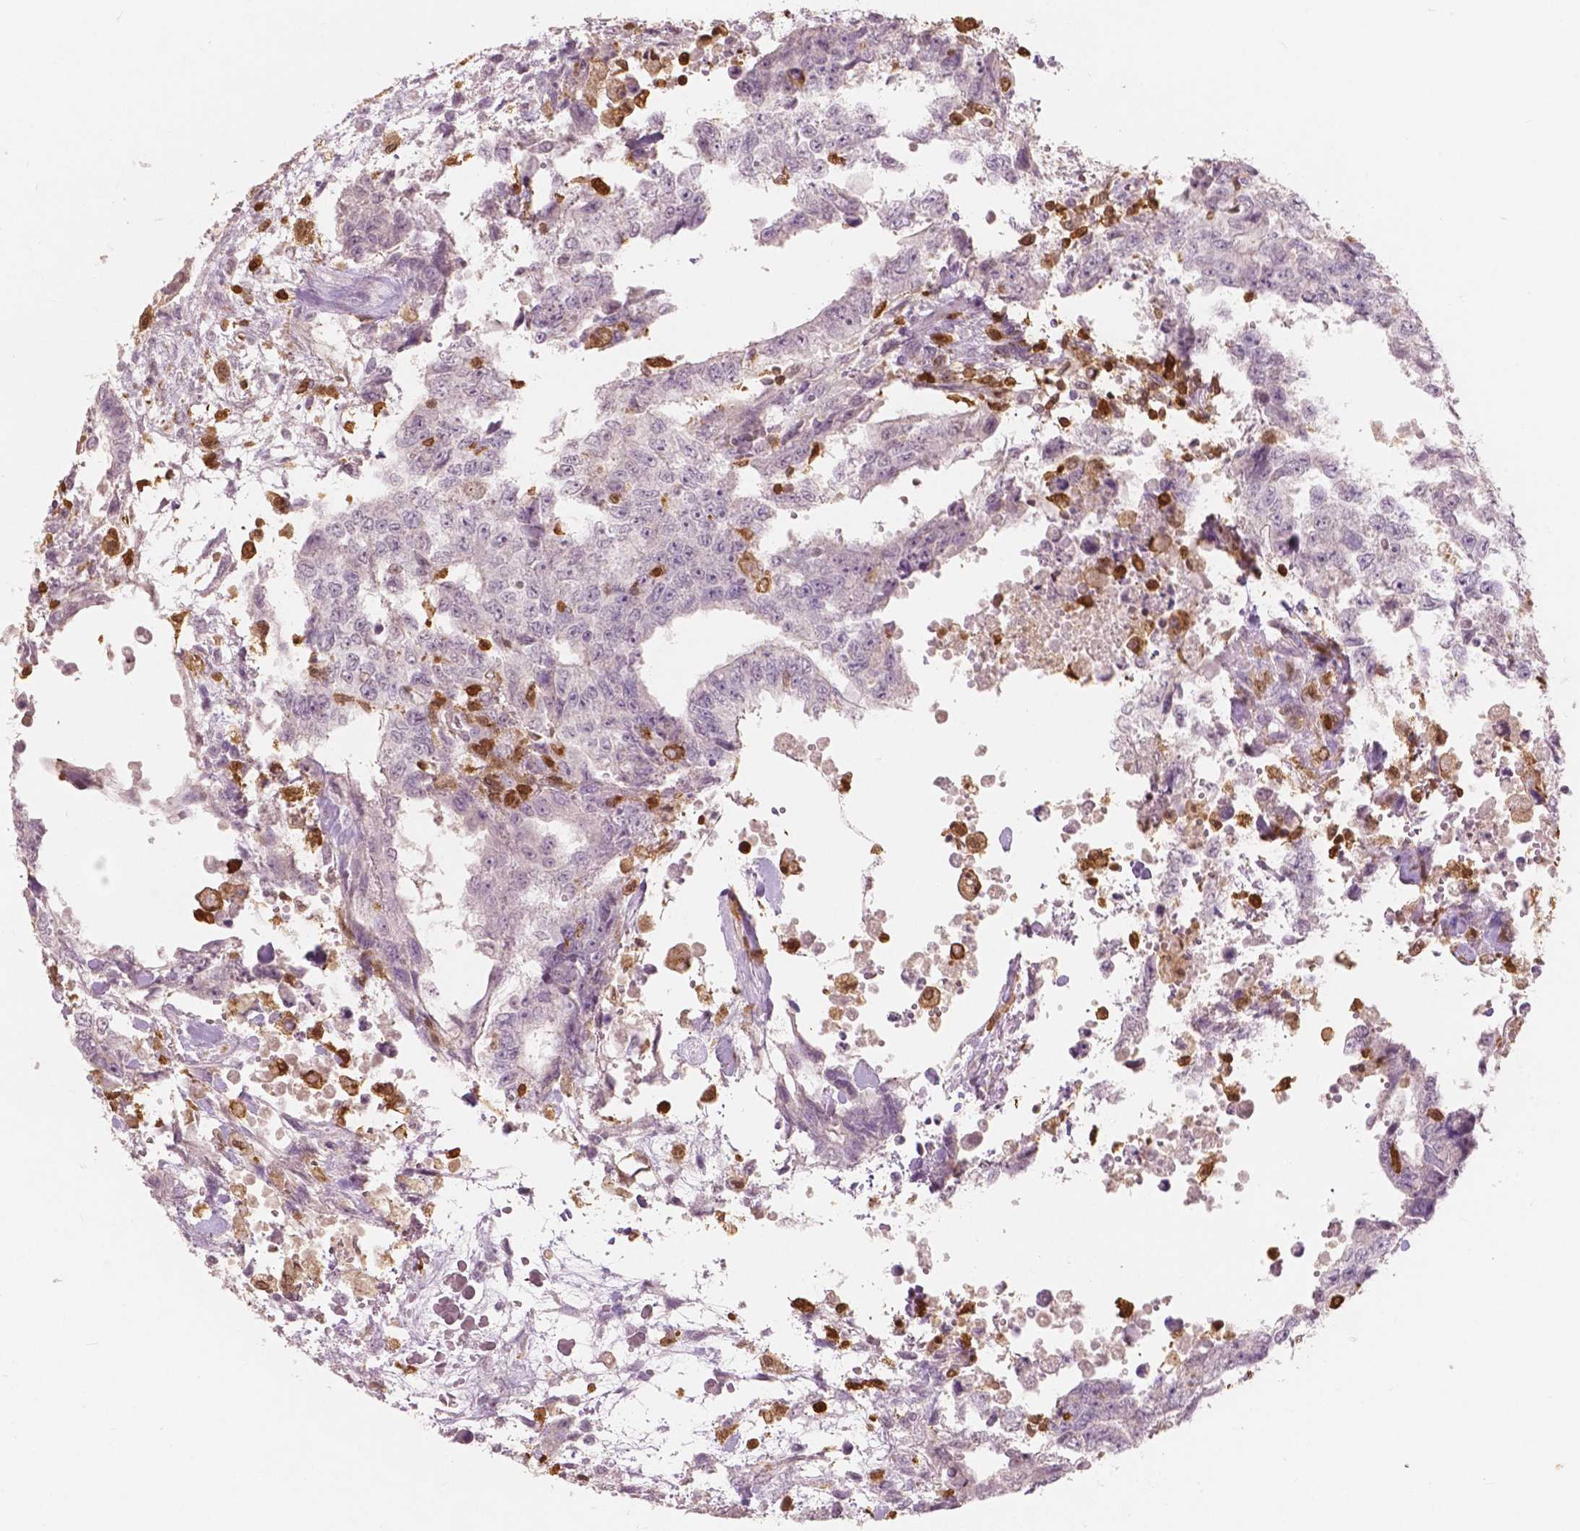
{"staining": {"intensity": "negative", "quantity": "none", "location": "none"}, "tissue": "testis cancer", "cell_type": "Tumor cells", "image_type": "cancer", "snomed": [{"axis": "morphology", "description": "Carcinoma, Embryonal, NOS"}, {"axis": "topography", "description": "Testis"}], "caption": "IHC photomicrograph of neoplastic tissue: testis cancer (embryonal carcinoma) stained with DAB exhibits no significant protein positivity in tumor cells.", "gene": "S100A4", "patient": {"sex": "male", "age": 24}}